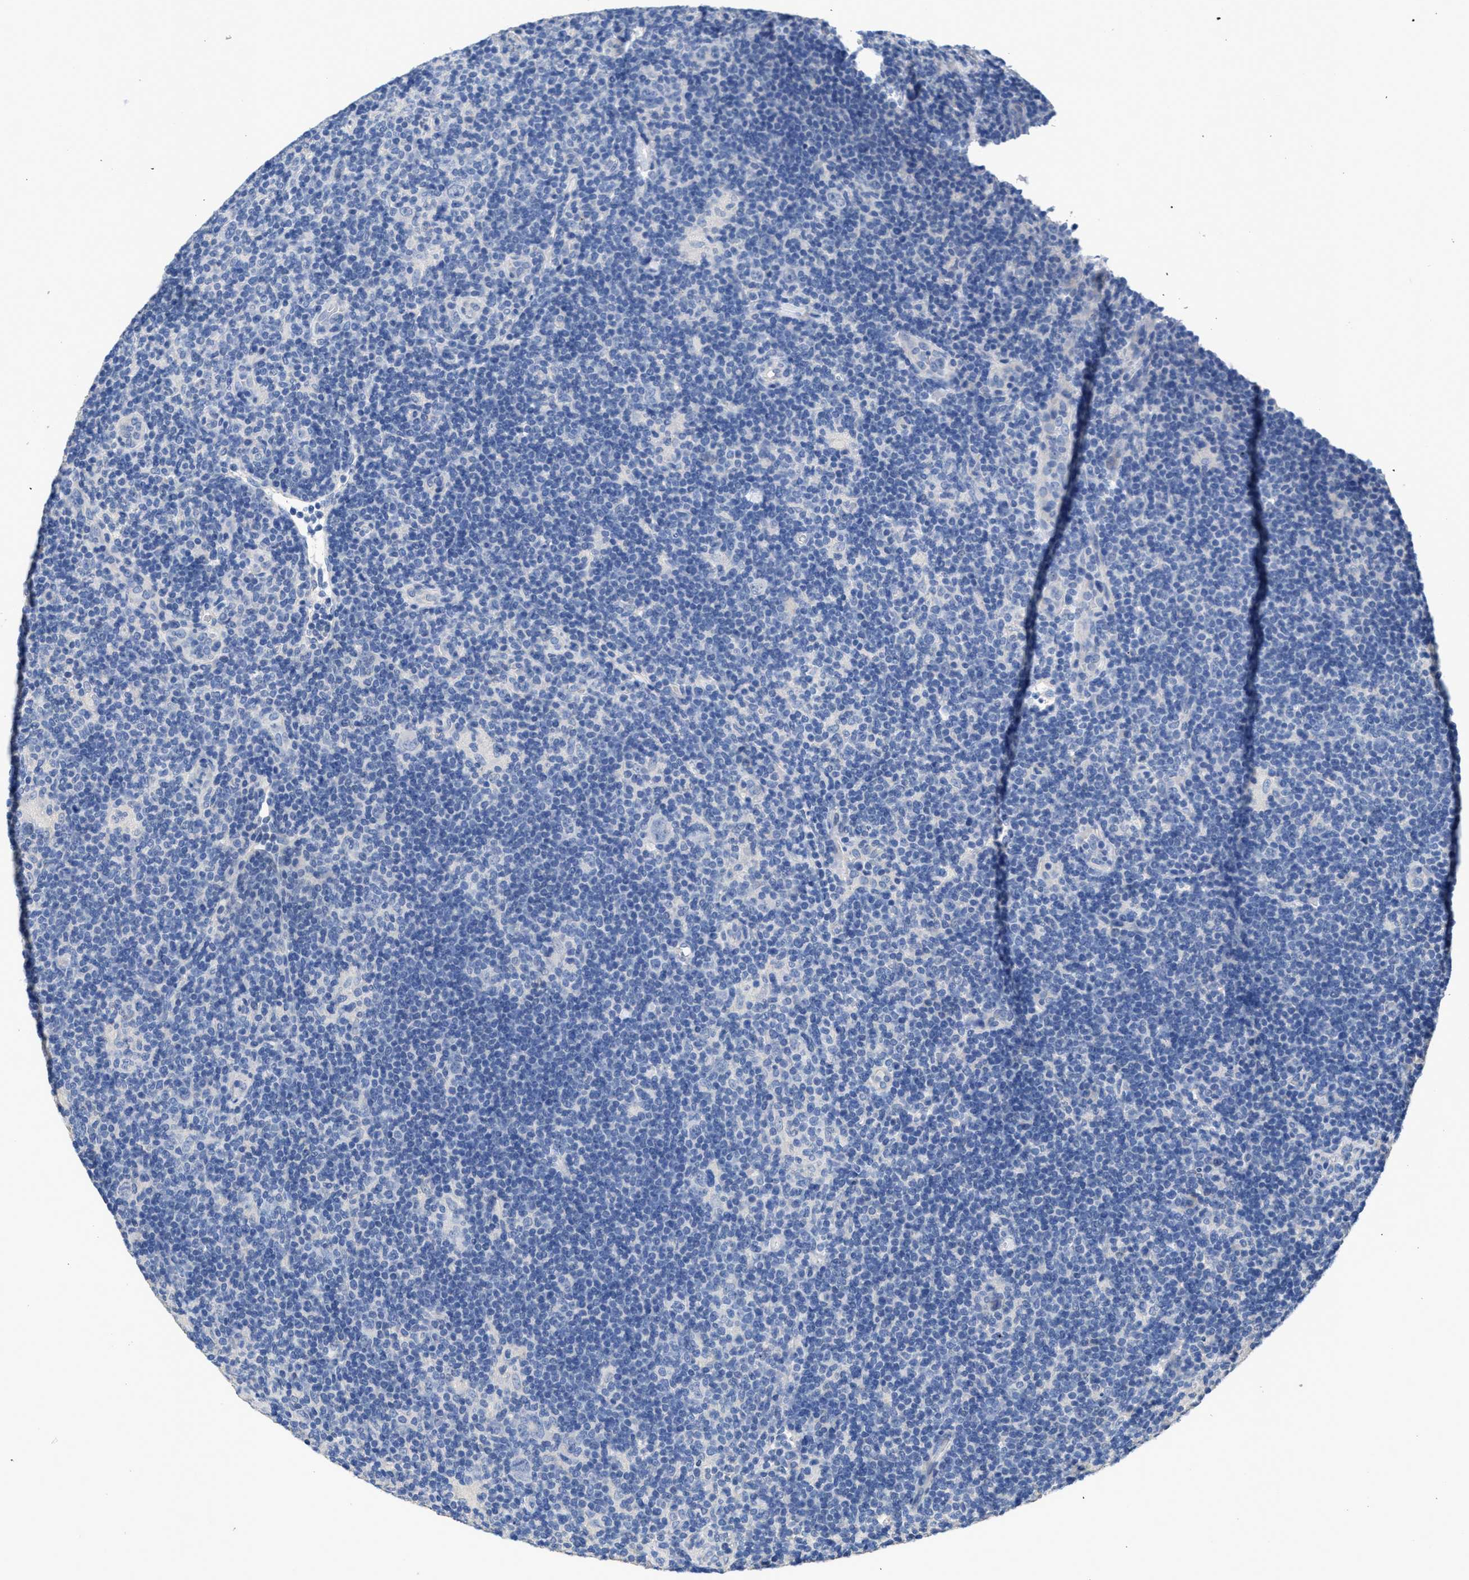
{"staining": {"intensity": "negative", "quantity": "none", "location": "none"}, "tissue": "lymphoma", "cell_type": "Tumor cells", "image_type": "cancer", "snomed": [{"axis": "morphology", "description": "Hodgkin's disease, NOS"}, {"axis": "topography", "description": "Lymph node"}], "caption": "Tumor cells are negative for protein expression in human lymphoma.", "gene": "CA9", "patient": {"sex": "female", "age": 57}}